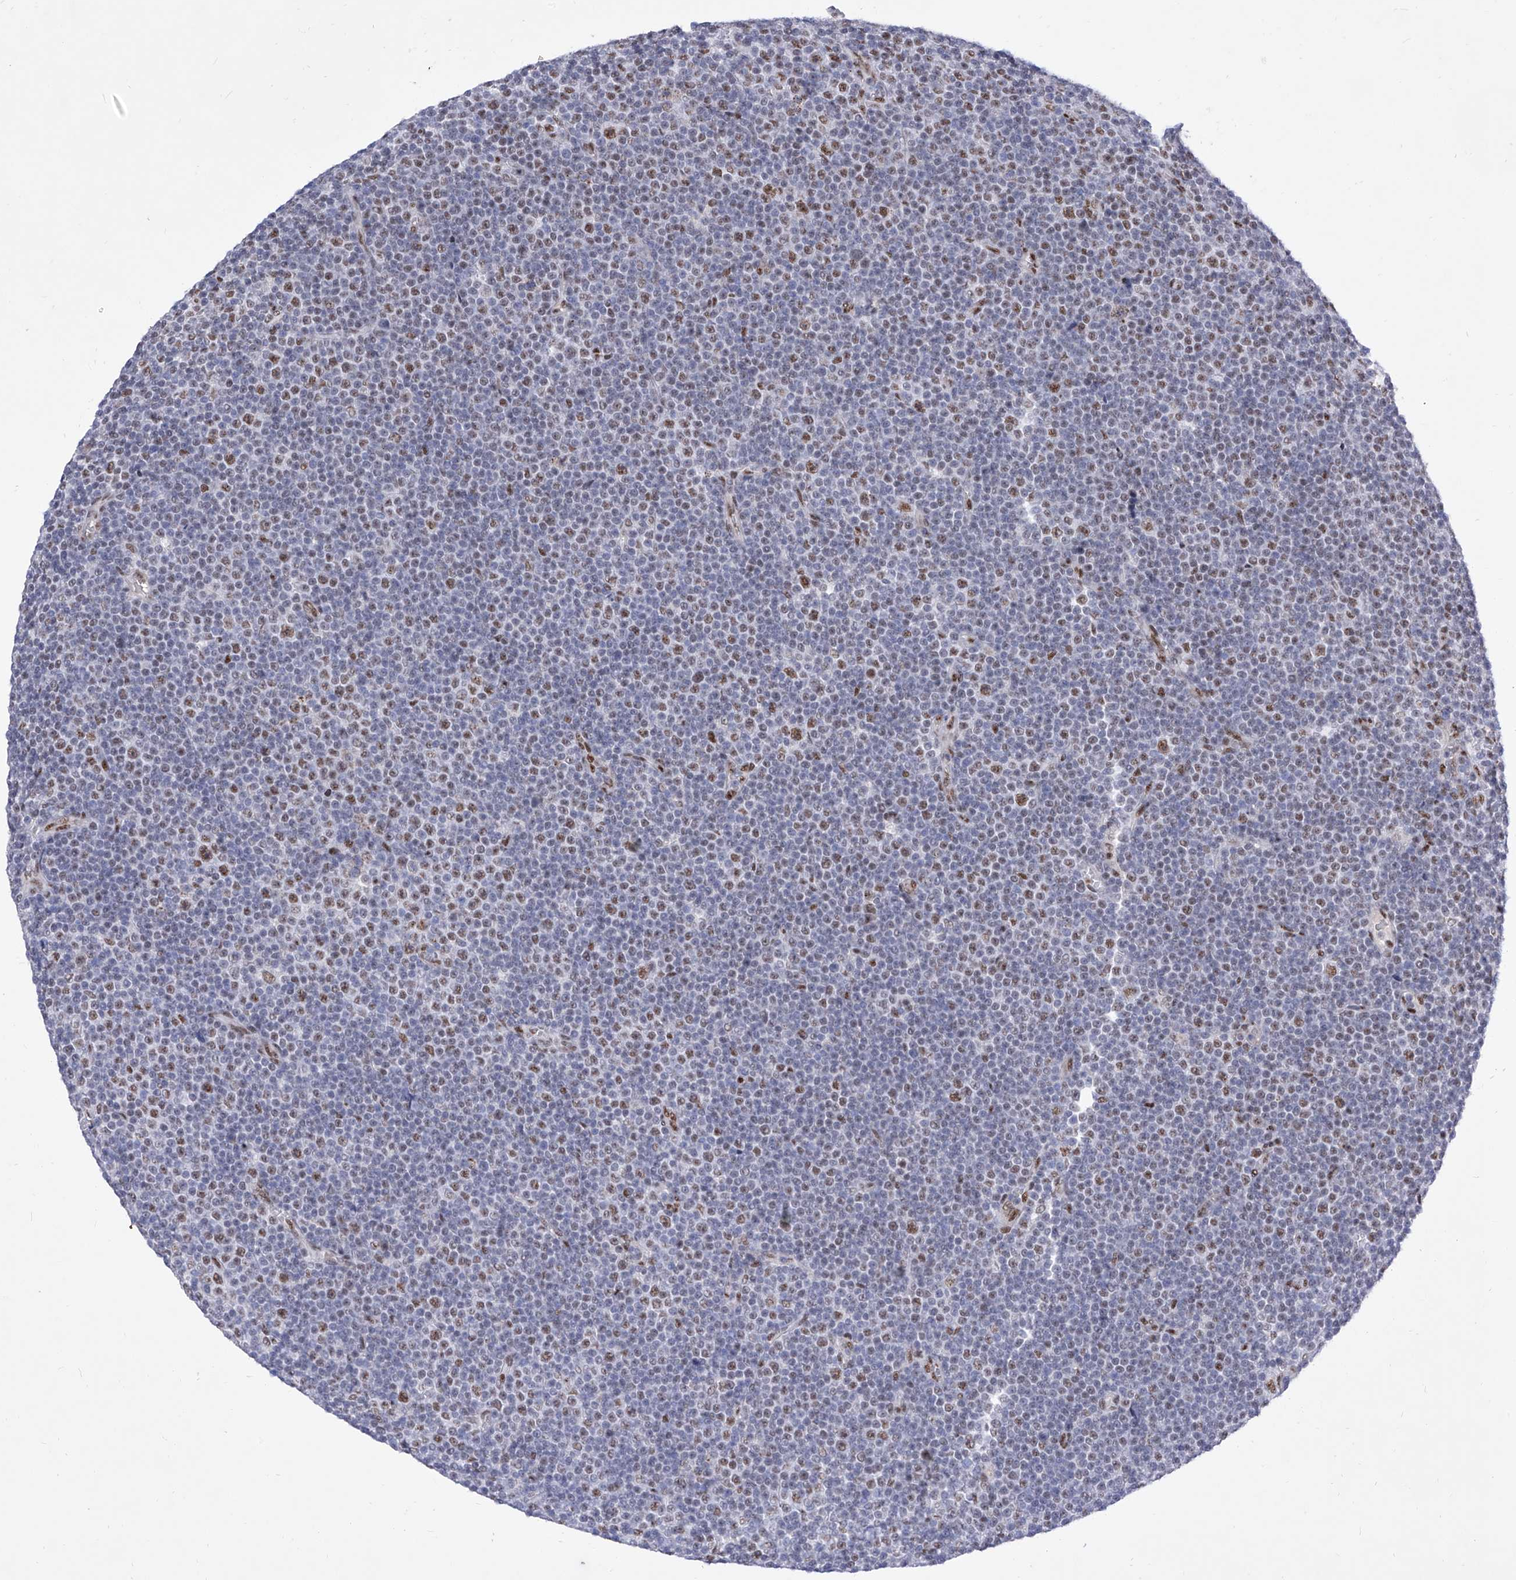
{"staining": {"intensity": "moderate", "quantity": "<25%", "location": "nuclear"}, "tissue": "lymphoma", "cell_type": "Tumor cells", "image_type": "cancer", "snomed": [{"axis": "morphology", "description": "Malignant lymphoma, non-Hodgkin's type, Low grade"}, {"axis": "topography", "description": "Lymph node"}], "caption": "Protein staining of lymphoma tissue displays moderate nuclear positivity in approximately <25% of tumor cells.", "gene": "ATN1", "patient": {"sex": "female", "age": 67}}